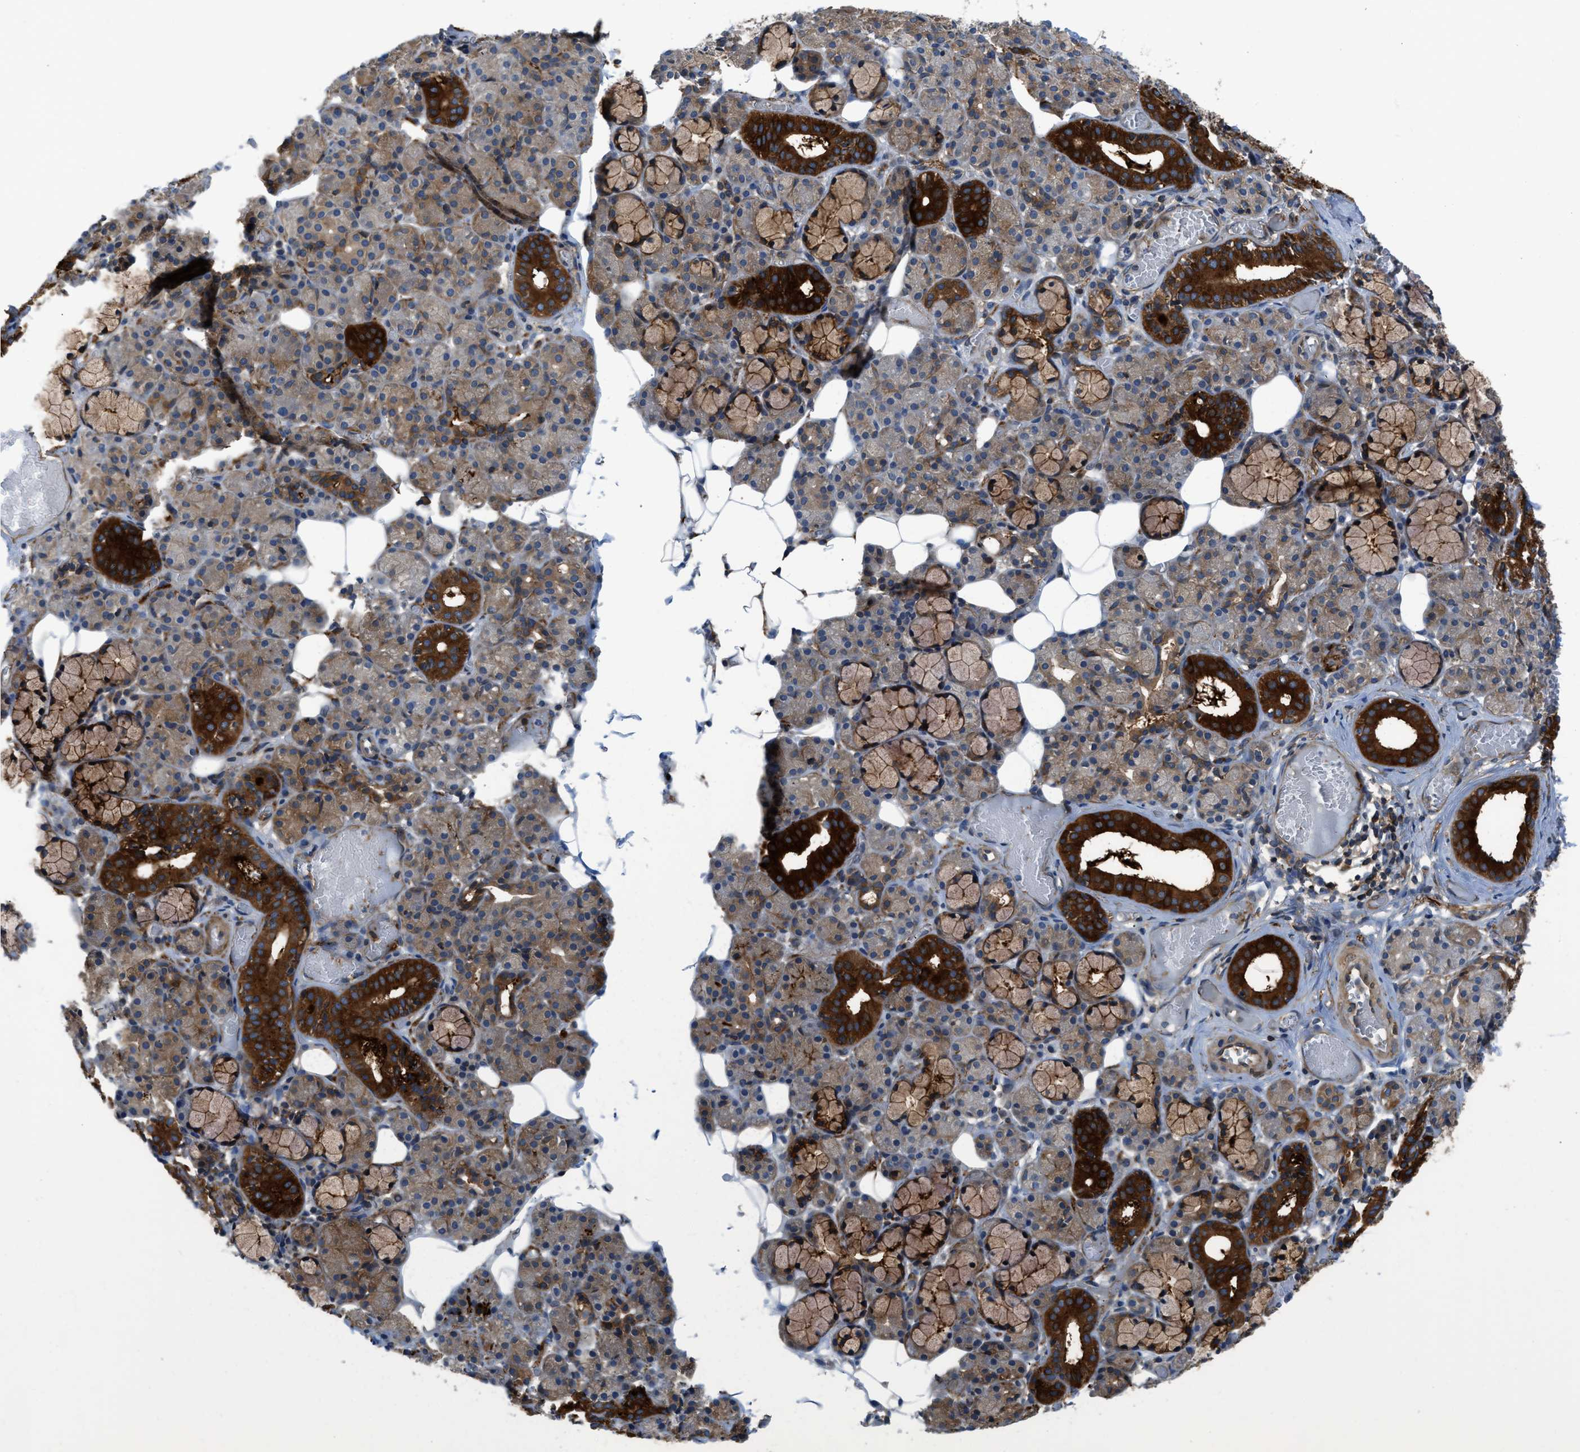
{"staining": {"intensity": "strong", "quantity": "25%-75%", "location": "cytoplasmic/membranous"}, "tissue": "salivary gland", "cell_type": "Glandular cells", "image_type": "normal", "snomed": [{"axis": "morphology", "description": "Normal tissue, NOS"}, {"axis": "topography", "description": "Salivary gland"}], "caption": "Immunohistochemical staining of unremarkable salivary gland reveals strong cytoplasmic/membranous protein staining in about 25%-75% of glandular cells.", "gene": "PFKP", "patient": {"sex": "male", "age": 63}}